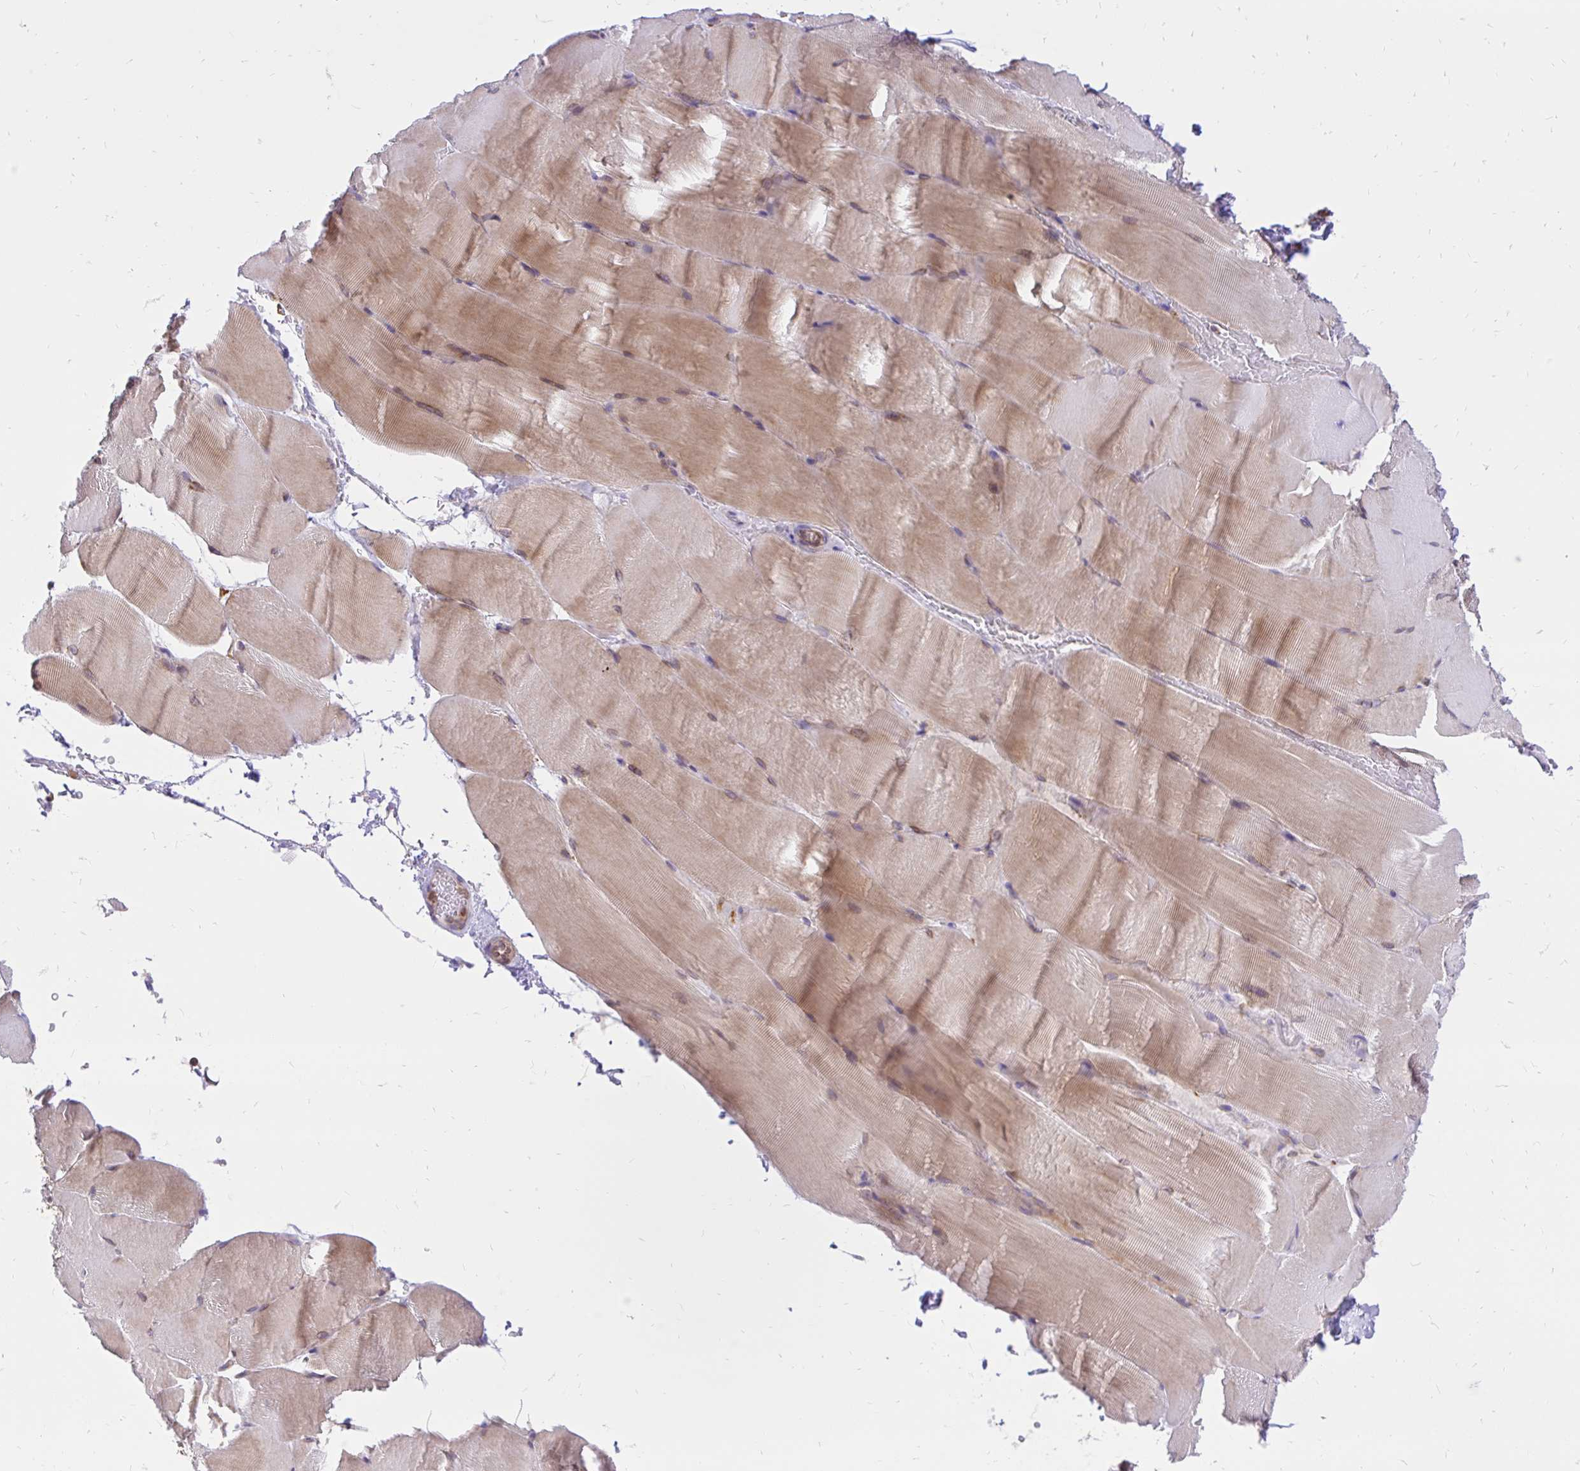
{"staining": {"intensity": "moderate", "quantity": "25%-75%", "location": "cytoplasmic/membranous"}, "tissue": "skeletal muscle", "cell_type": "Myocytes", "image_type": "normal", "snomed": [{"axis": "morphology", "description": "Normal tissue, NOS"}, {"axis": "topography", "description": "Skeletal muscle"}], "caption": "Immunohistochemistry (IHC) (DAB (3,3'-diaminobenzidine)) staining of unremarkable skeletal muscle exhibits moderate cytoplasmic/membranous protein positivity in about 25%-75% of myocytes.", "gene": "ABCB10", "patient": {"sex": "female", "age": 37}}